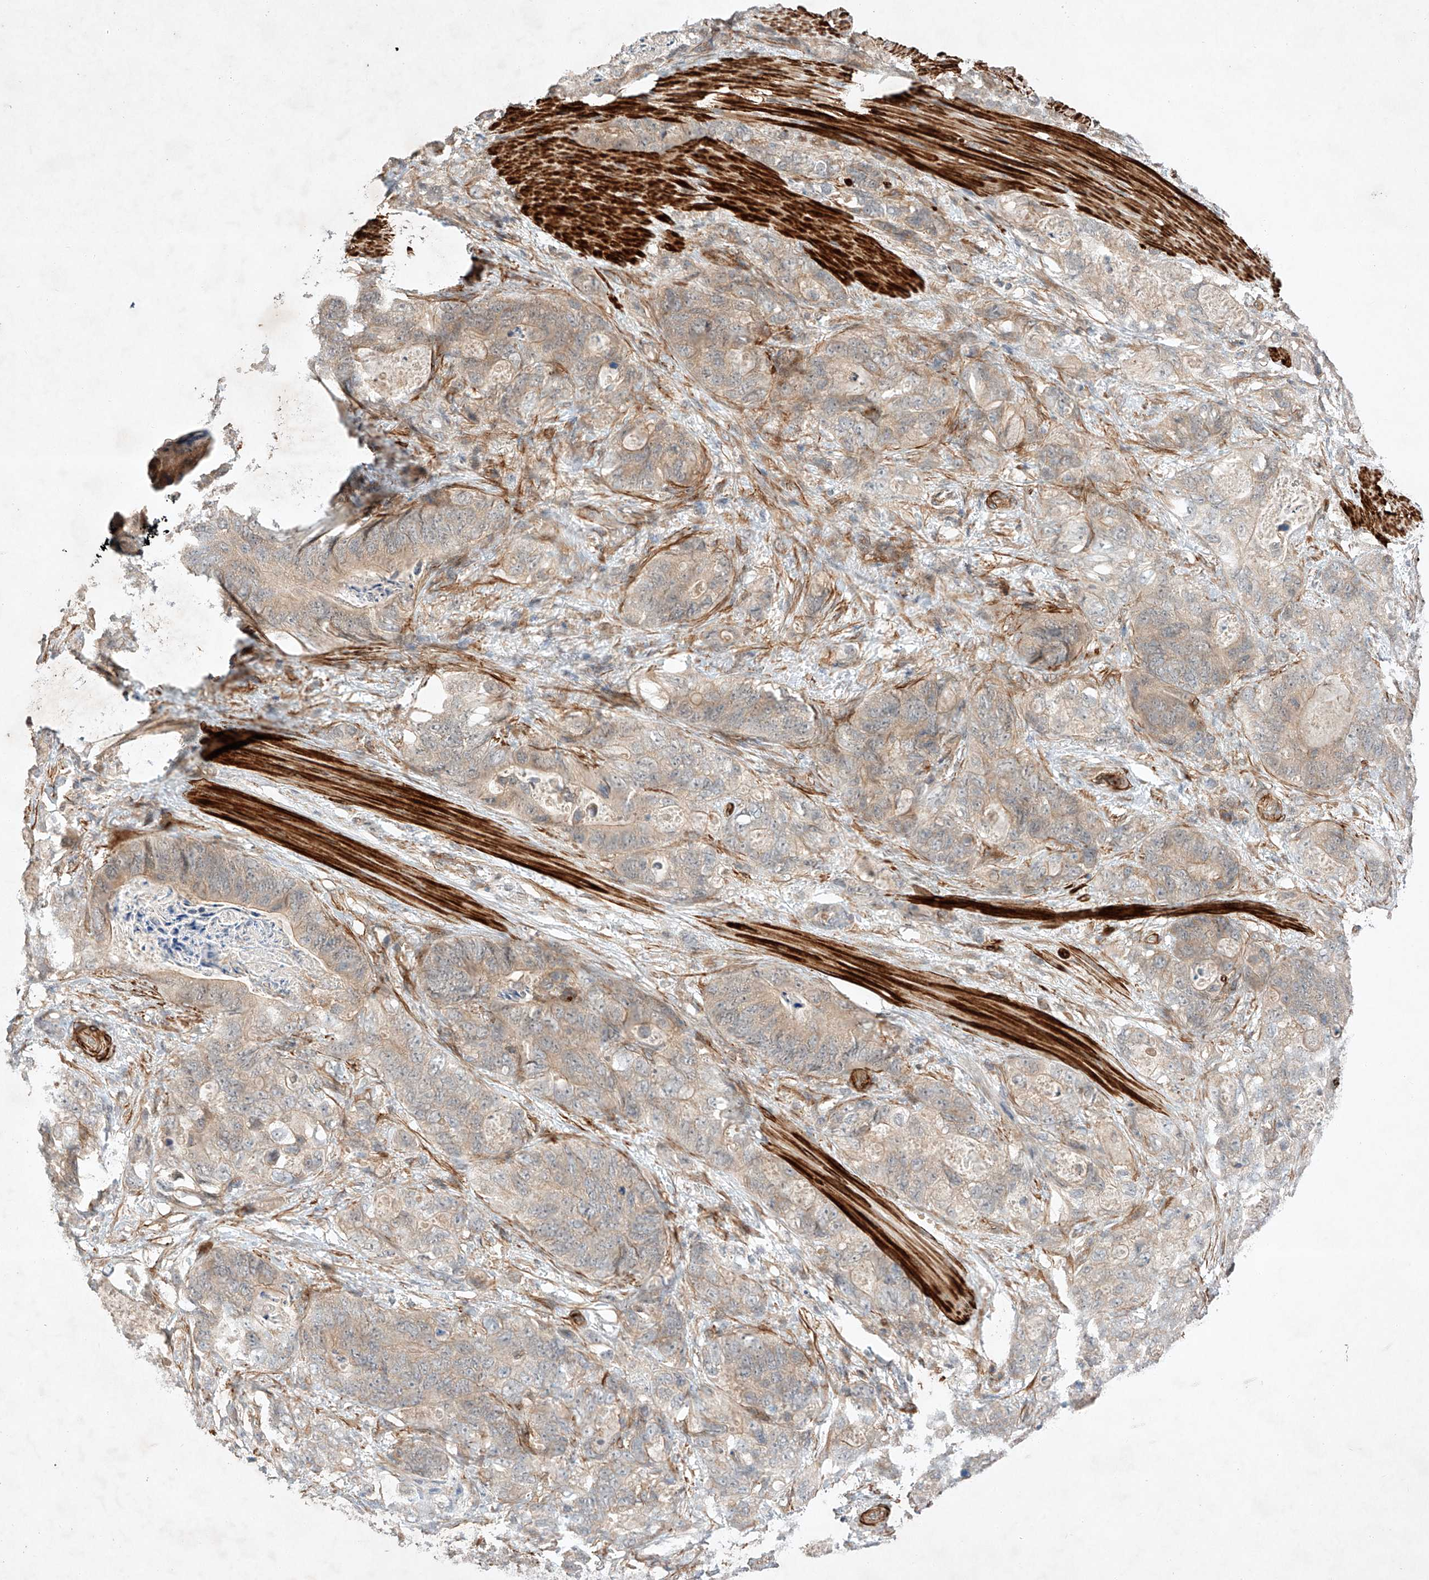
{"staining": {"intensity": "negative", "quantity": "none", "location": "none"}, "tissue": "stomach cancer", "cell_type": "Tumor cells", "image_type": "cancer", "snomed": [{"axis": "morphology", "description": "Normal tissue, NOS"}, {"axis": "morphology", "description": "Adenocarcinoma, NOS"}, {"axis": "topography", "description": "Stomach"}], "caption": "Stomach cancer stained for a protein using immunohistochemistry shows no staining tumor cells.", "gene": "ARHGAP33", "patient": {"sex": "female", "age": 89}}